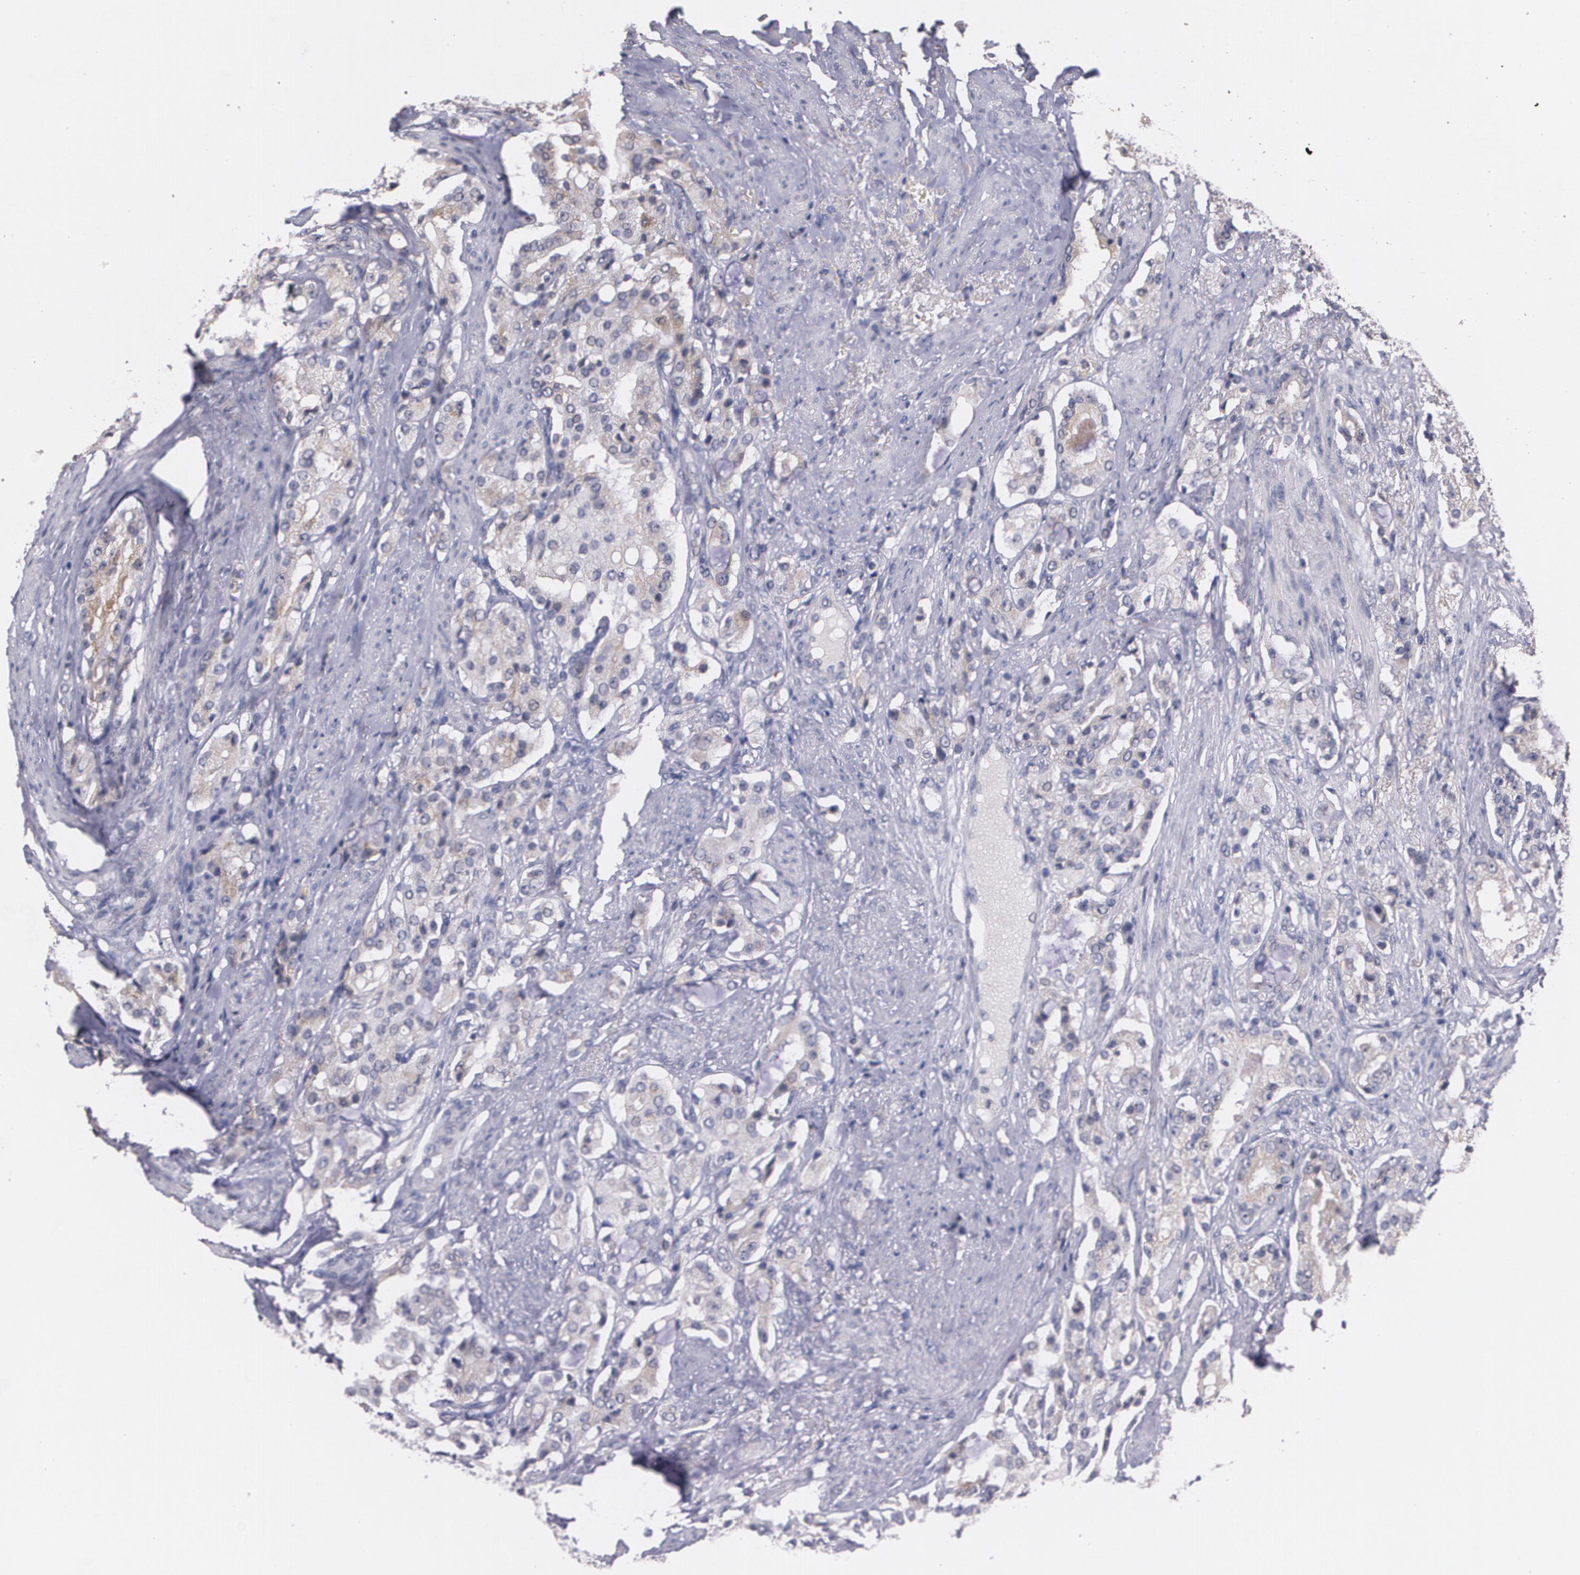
{"staining": {"intensity": "negative", "quantity": "none", "location": "none"}, "tissue": "prostate cancer", "cell_type": "Tumor cells", "image_type": "cancer", "snomed": [{"axis": "morphology", "description": "Adenocarcinoma, Medium grade"}, {"axis": "topography", "description": "Prostate"}], "caption": "This is an immunohistochemistry (IHC) histopathology image of prostate cancer (medium-grade adenocarcinoma). There is no expression in tumor cells.", "gene": "IFNGR2", "patient": {"sex": "male", "age": 72}}